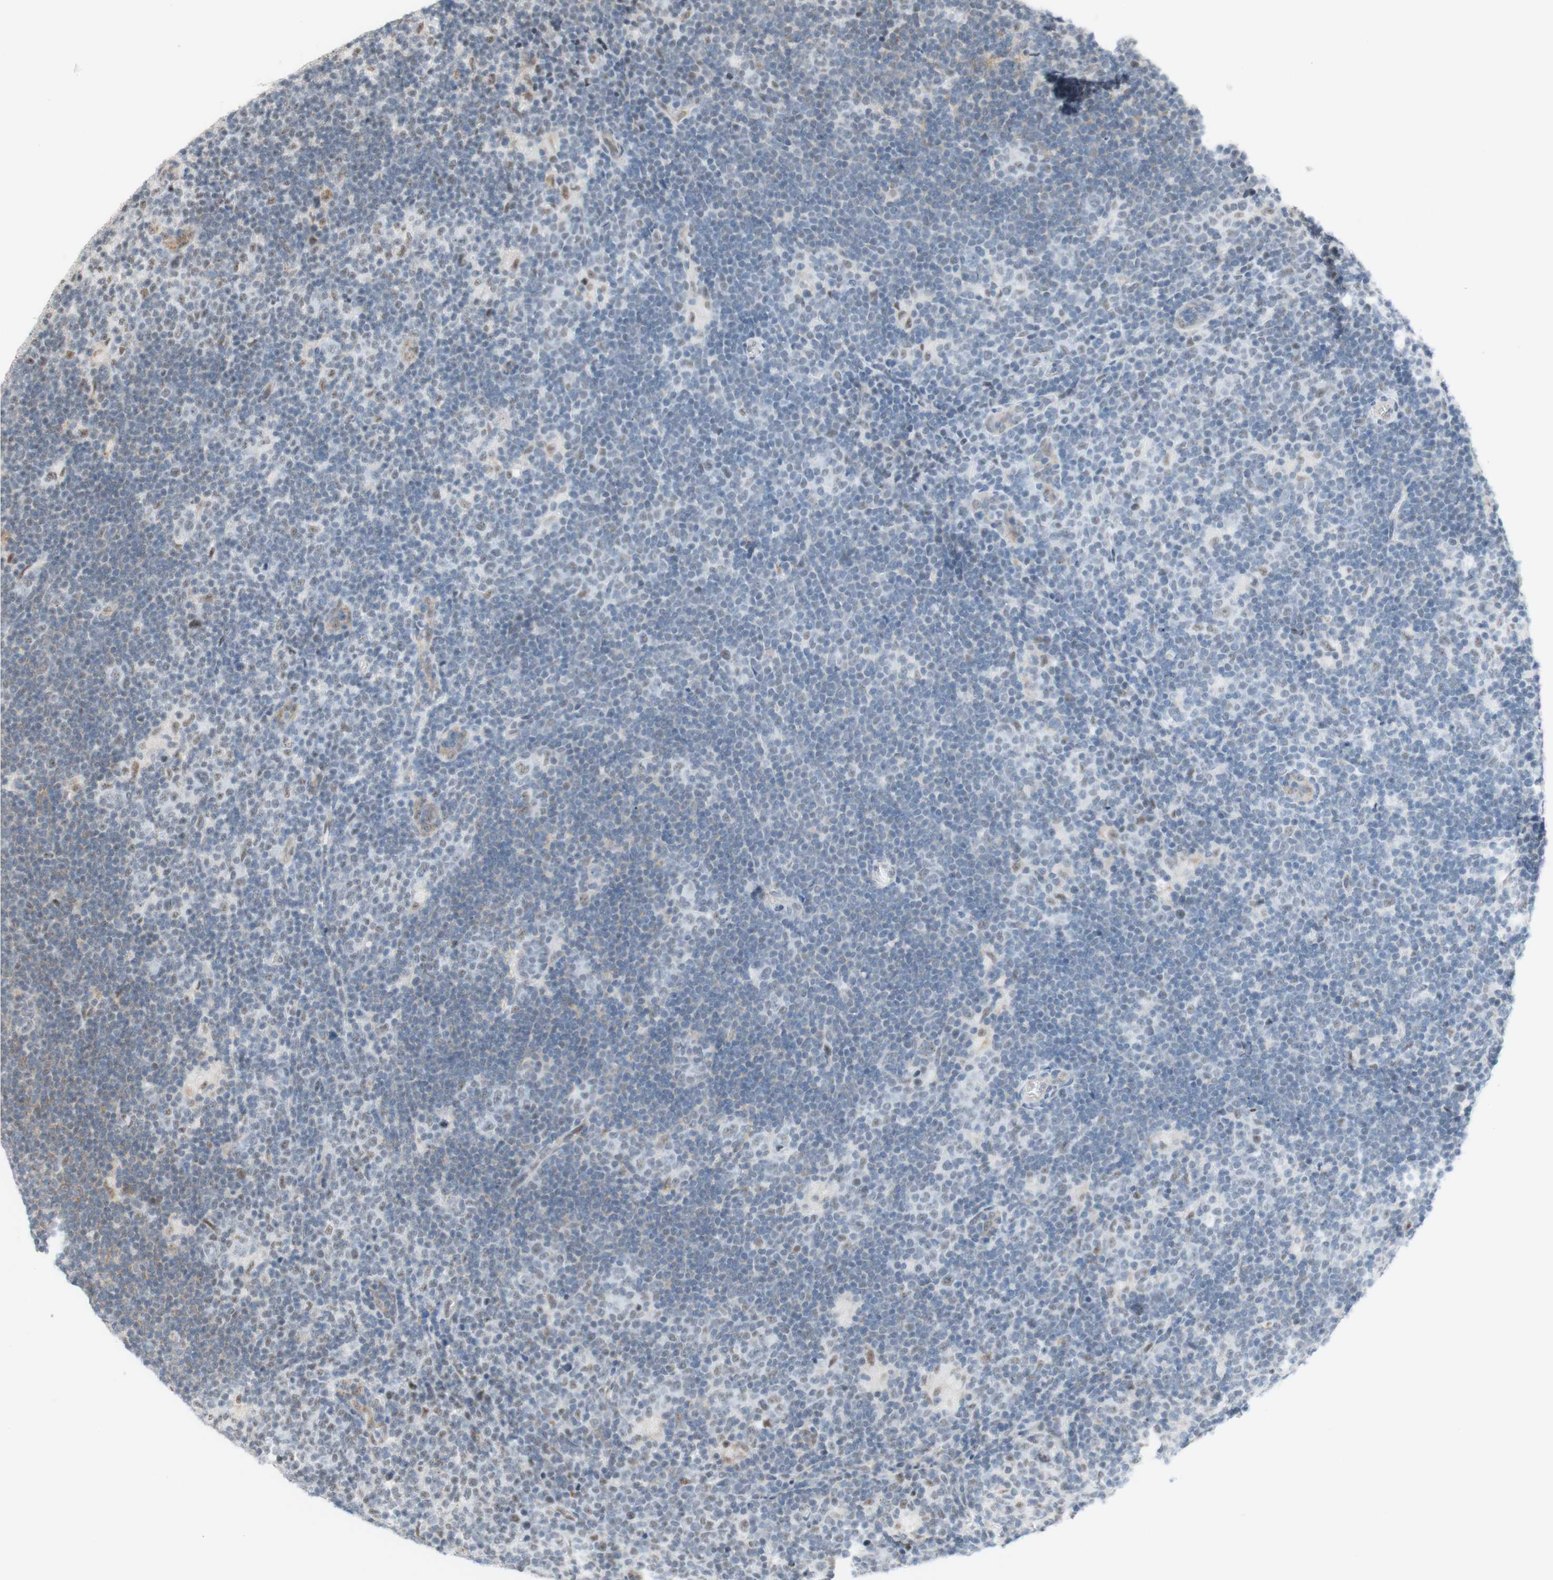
{"staining": {"intensity": "weak", "quantity": ">75%", "location": "cytoplasmic/membranous"}, "tissue": "lymphoma", "cell_type": "Tumor cells", "image_type": "cancer", "snomed": [{"axis": "morphology", "description": "Hodgkin's disease, NOS"}, {"axis": "topography", "description": "Lymph node"}], "caption": "Brown immunohistochemical staining in Hodgkin's disease exhibits weak cytoplasmic/membranous expression in approximately >75% of tumor cells.", "gene": "SAP18", "patient": {"sex": "female", "age": 57}}